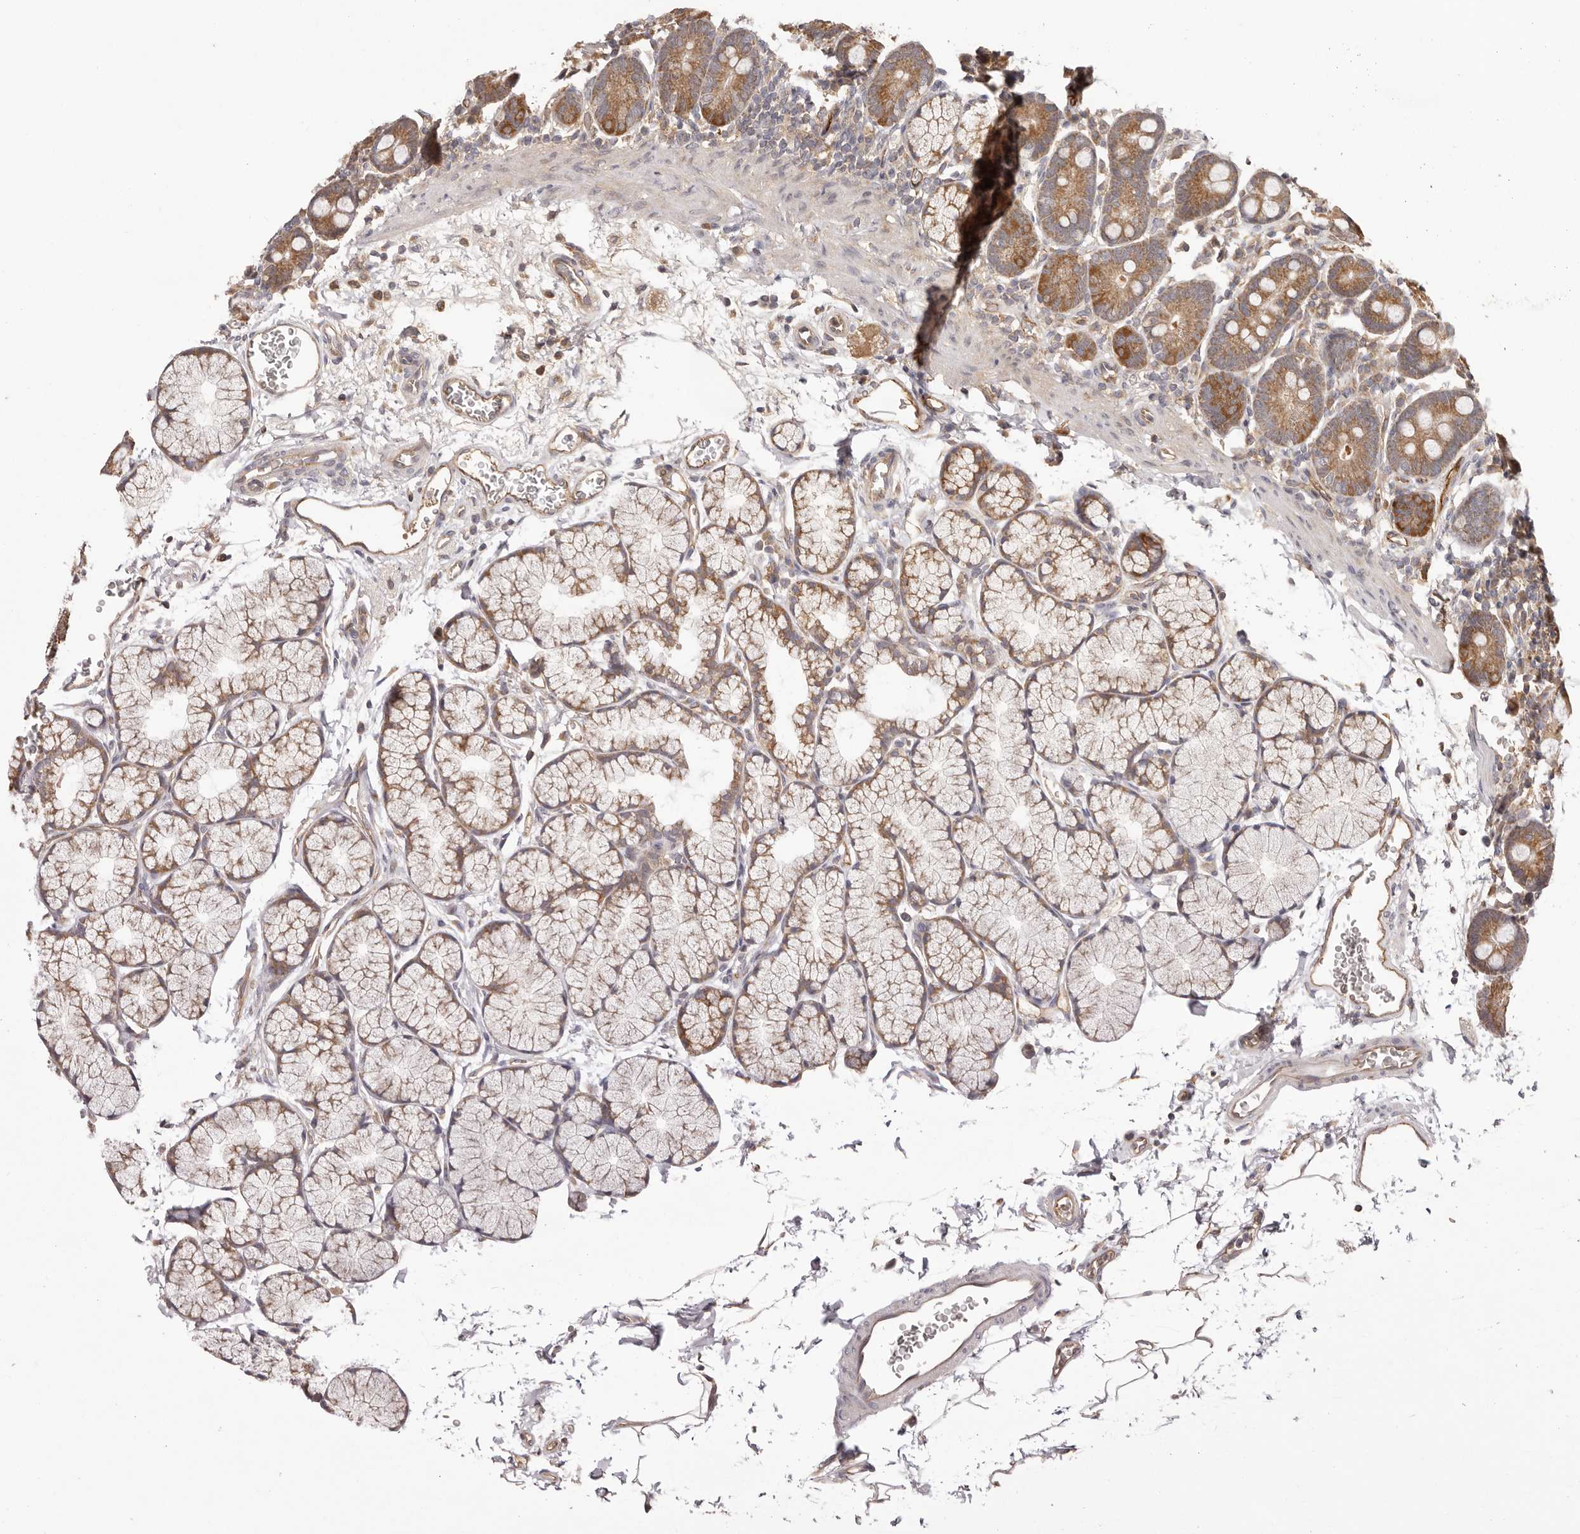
{"staining": {"intensity": "moderate", "quantity": ">75%", "location": "cytoplasmic/membranous"}, "tissue": "duodenum", "cell_type": "Glandular cells", "image_type": "normal", "snomed": [{"axis": "morphology", "description": "Normal tissue, NOS"}, {"axis": "topography", "description": "Duodenum"}], "caption": "Protein analysis of unremarkable duodenum demonstrates moderate cytoplasmic/membranous positivity in approximately >75% of glandular cells.", "gene": "UBR2", "patient": {"sex": "male", "age": 35}}